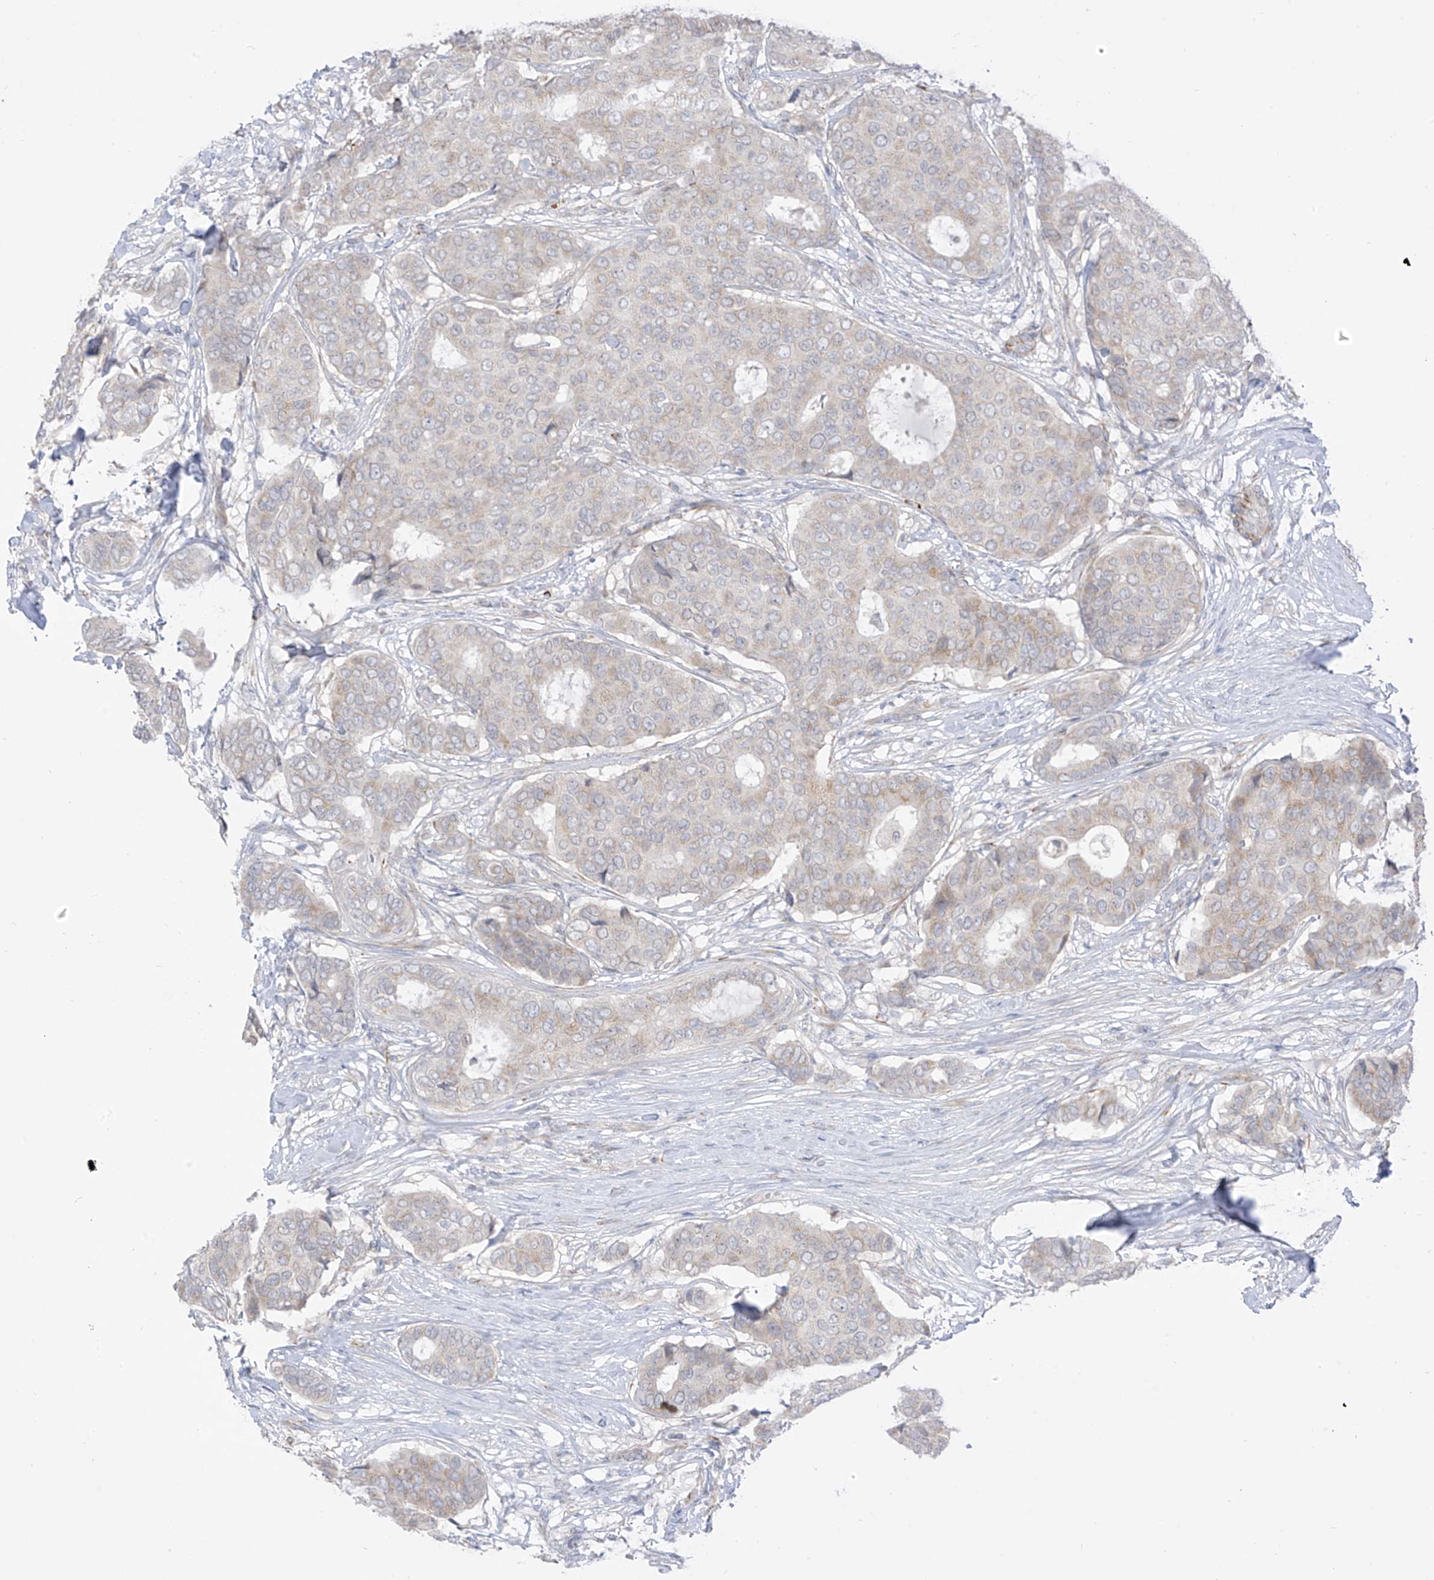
{"staining": {"intensity": "weak", "quantity": "<25%", "location": "cytoplasmic/membranous"}, "tissue": "breast cancer", "cell_type": "Tumor cells", "image_type": "cancer", "snomed": [{"axis": "morphology", "description": "Duct carcinoma"}, {"axis": "topography", "description": "Breast"}], "caption": "Immunohistochemistry (IHC) photomicrograph of infiltrating ductal carcinoma (breast) stained for a protein (brown), which shows no positivity in tumor cells.", "gene": "HS6ST2", "patient": {"sex": "female", "age": 75}}